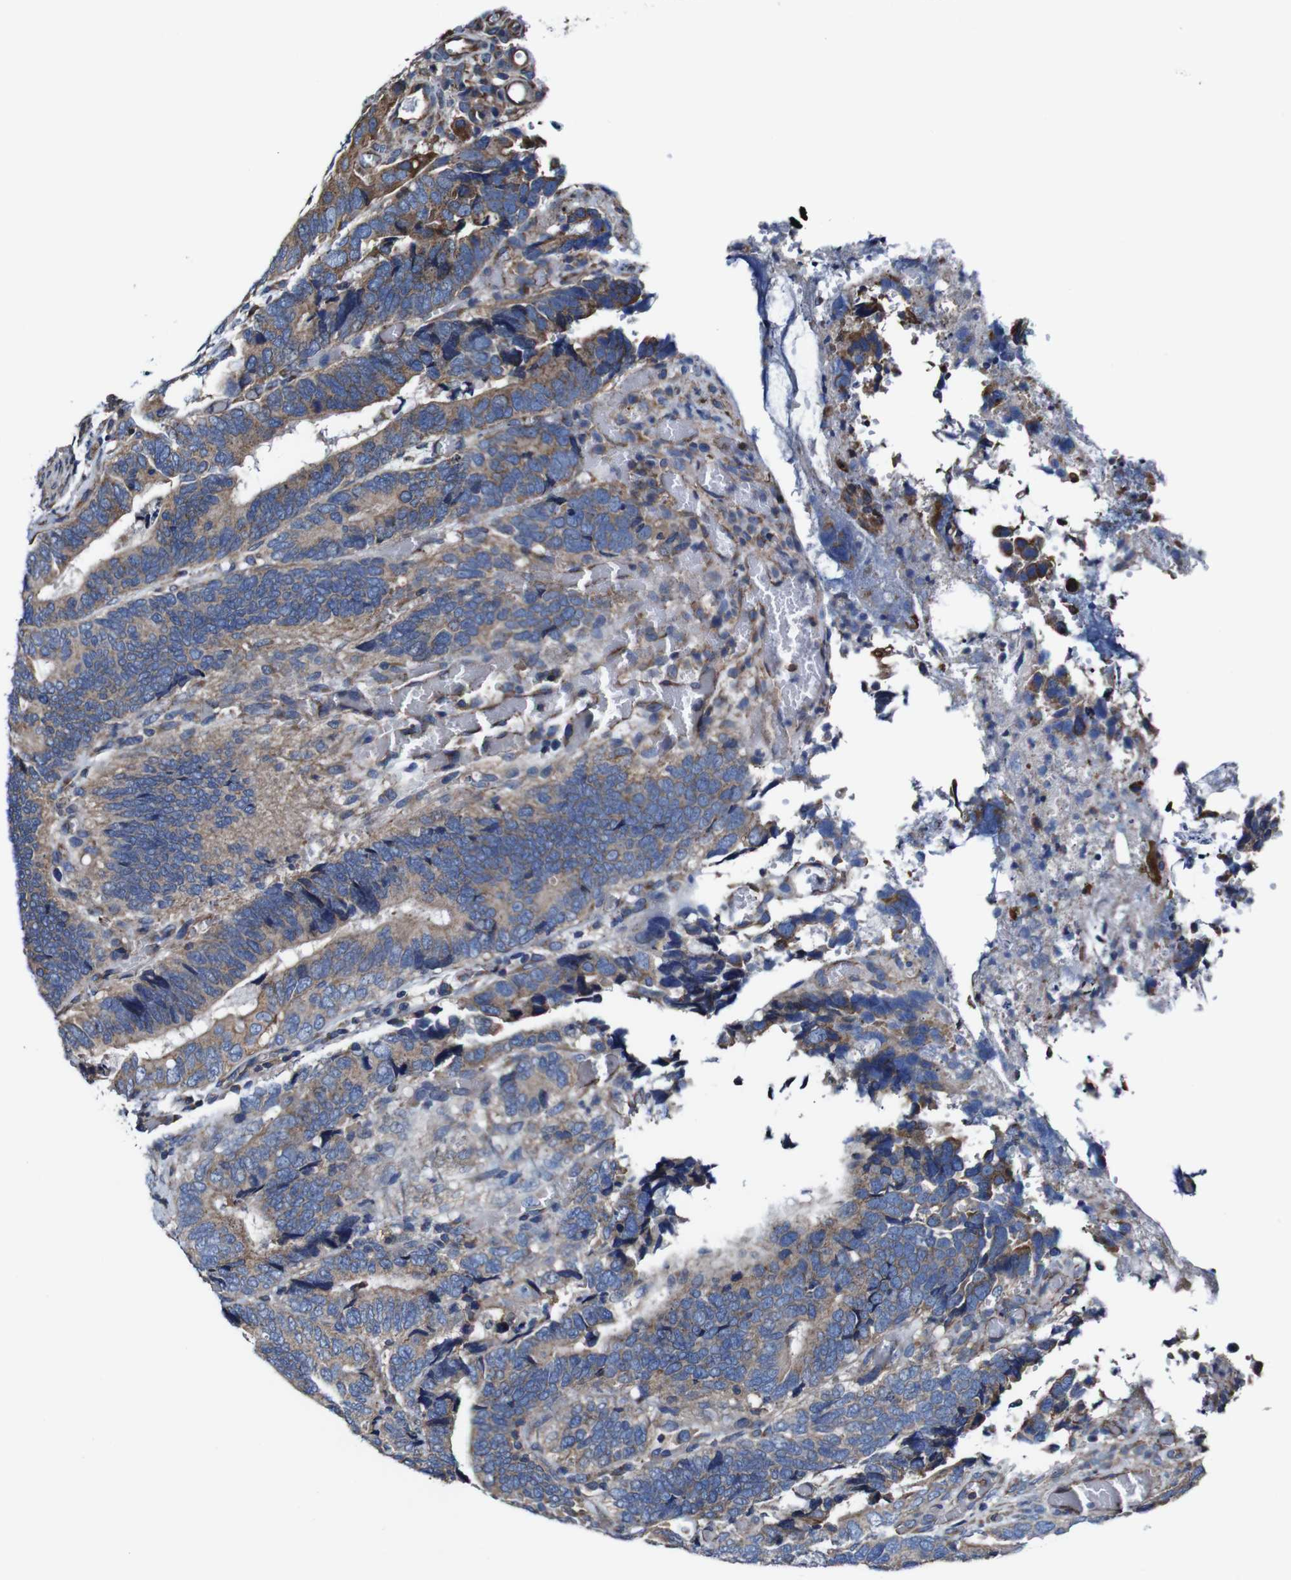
{"staining": {"intensity": "moderate", "quantity": ">75%", "location": "cytoplasmic/membranous"}, "tissue": "colorectal cancer", "cell_type": "Tumor cells", "image_type": "cancer", "snomed": [{"axis": "morphology", "description": "Adenocarcinoma, NOS"}, {"axis": "topography", "description": "Colon"}], "caption": "High-power microscopy captured an IHC histopathology image of colorectal adenocarcinoma, revealing moderate cytoplasmic/membranous positivity in approximately >75% of tumor cells. The staining was performed using DAB (3,3'-diaminobenzidine), with brown indicating positive protein expression. Nuclei are stained blue with hematoxylin.", "gene": "CSF1R", "patient": {"sex": "male", "age": 72}}